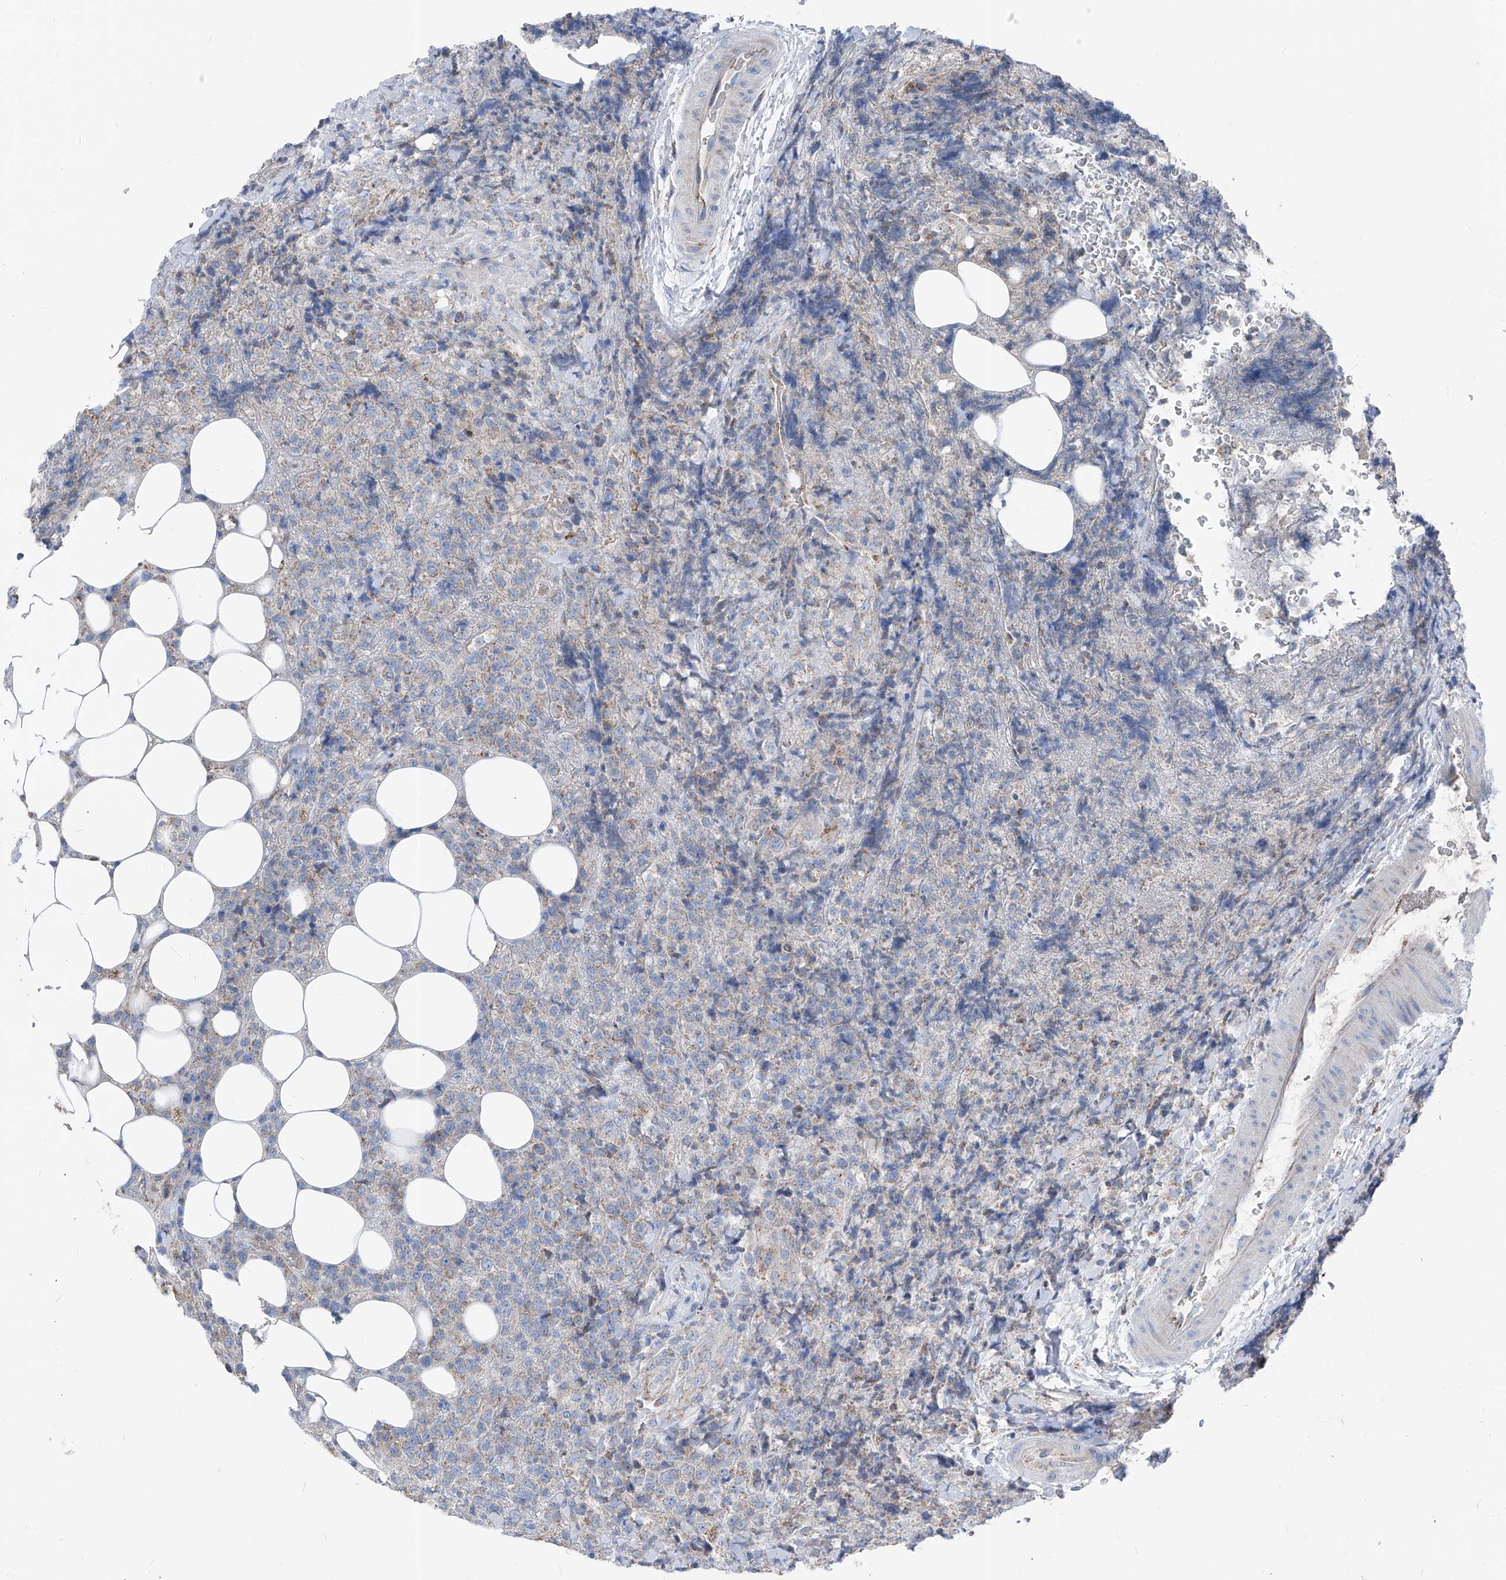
{"staining": {"intensity": "weak", "quantity": "<25%", "location": "cytoplasmic/membranous"}, "tissue": "lymphoma", "cell_type": "Tumor cells", "image_type": "cancer", "snomed": [{"axis": "morphology", "description": "Malignant lymphoma, non-Hodgkin's type, High grade"}, {"axis": "topography", "description": "Lymph node"}], "caption": "Lymphoma was stained to show a protein in brown. There is no significant positivity in tumor cells.", "gene": "AGPS", "patient": {"sex": "male", "age": 13}}